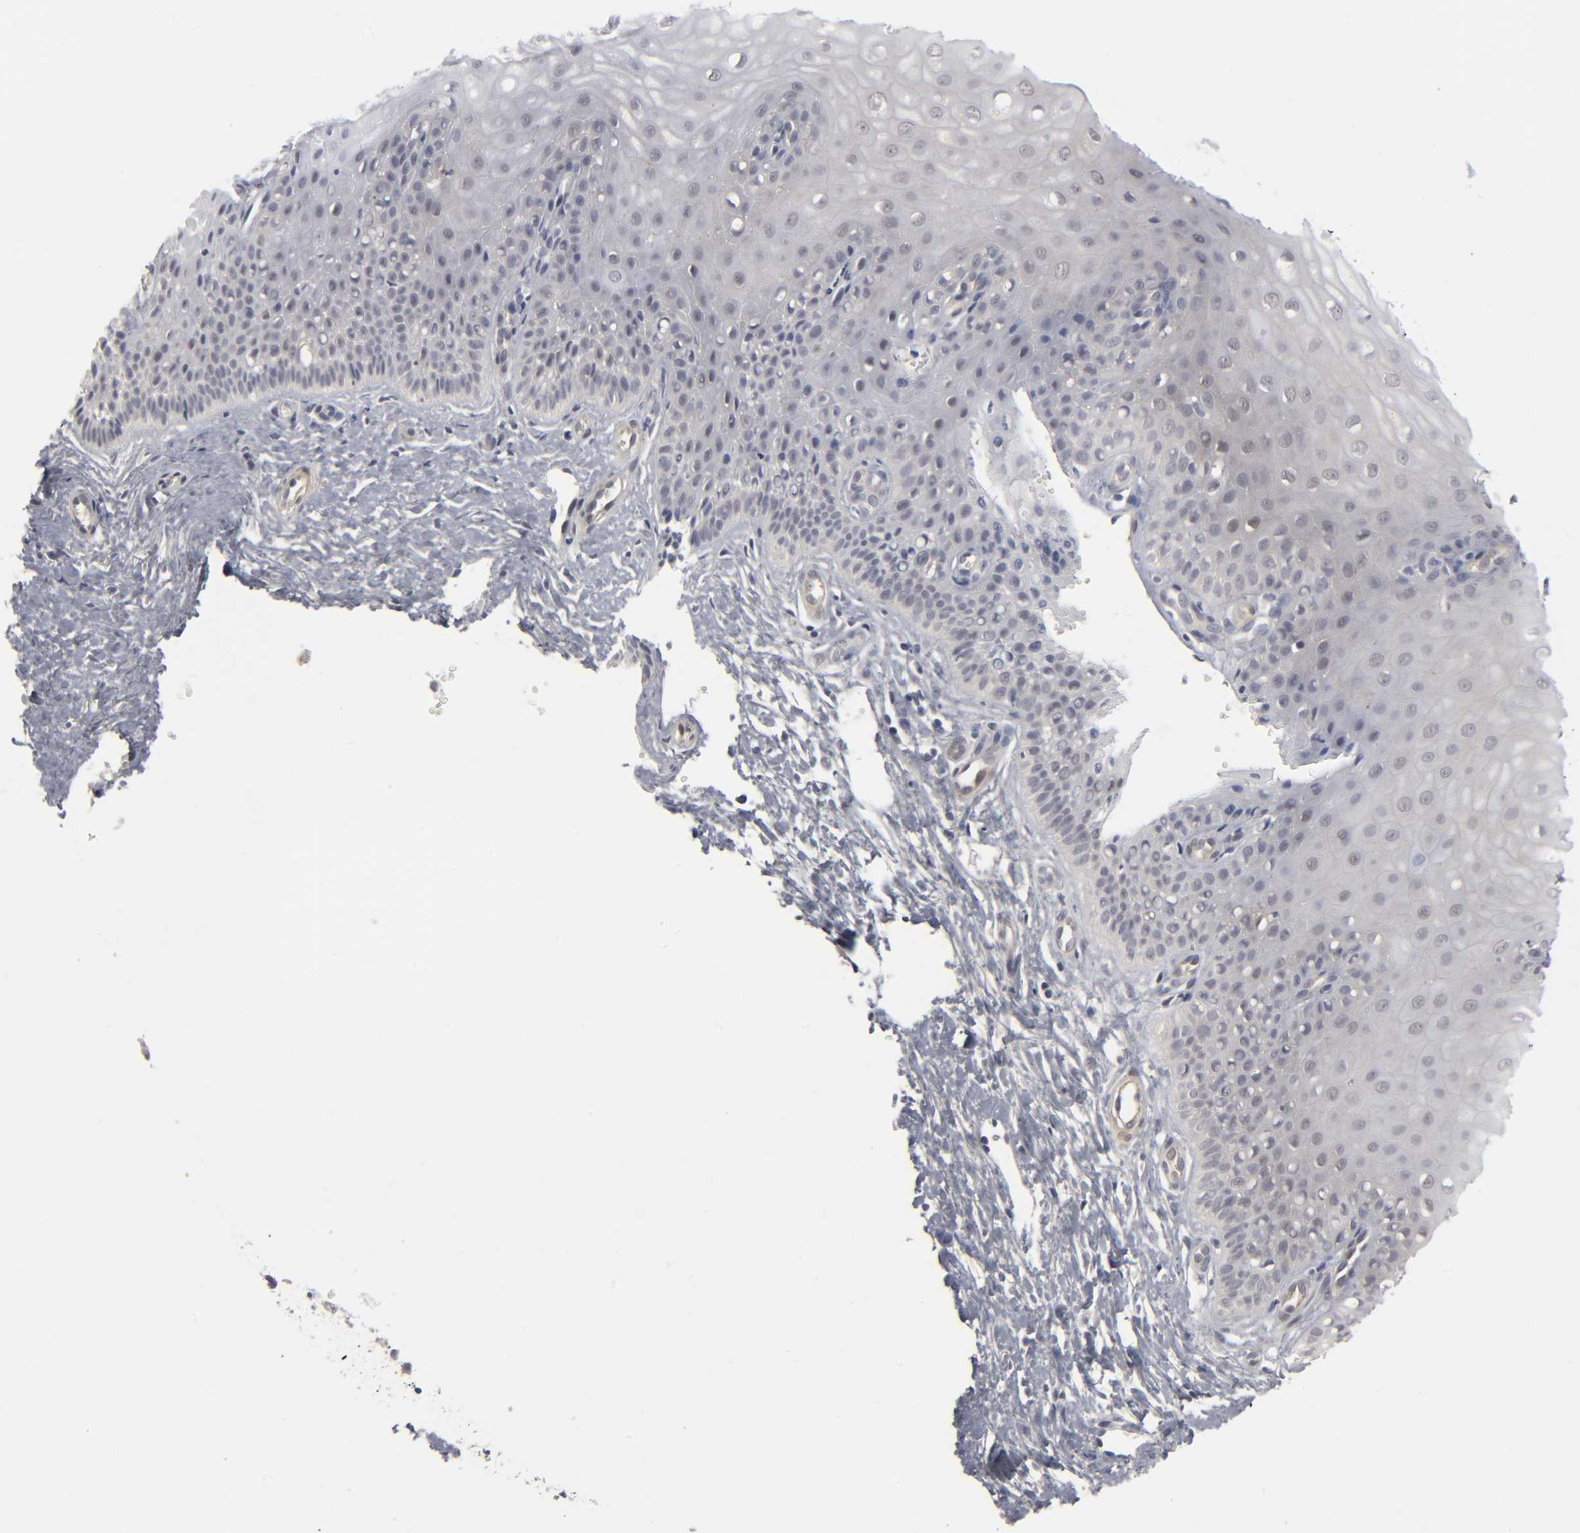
{"staining": {"intensity": "weak", "quantity": "<25%", "location": "cytoplasmic/membranous"}, "tissue": "cervix", "cell_type": "Glandular cells", "image_type": "normal", "snomed": [{"axis": "morphology", "description": "Normal tissue, NOS"}, {"axis": "topography", "description": "Cervix"}], "caption": "DAB immunohistochemical staining of unremarkable cervix shows no significant positivity in glandular cells. (DAB immunohistochemistry visualized using brightfield microscopy, high magnification).", "gene": "PDLIM3", "patient": {"sex": "female", "age": 55}}